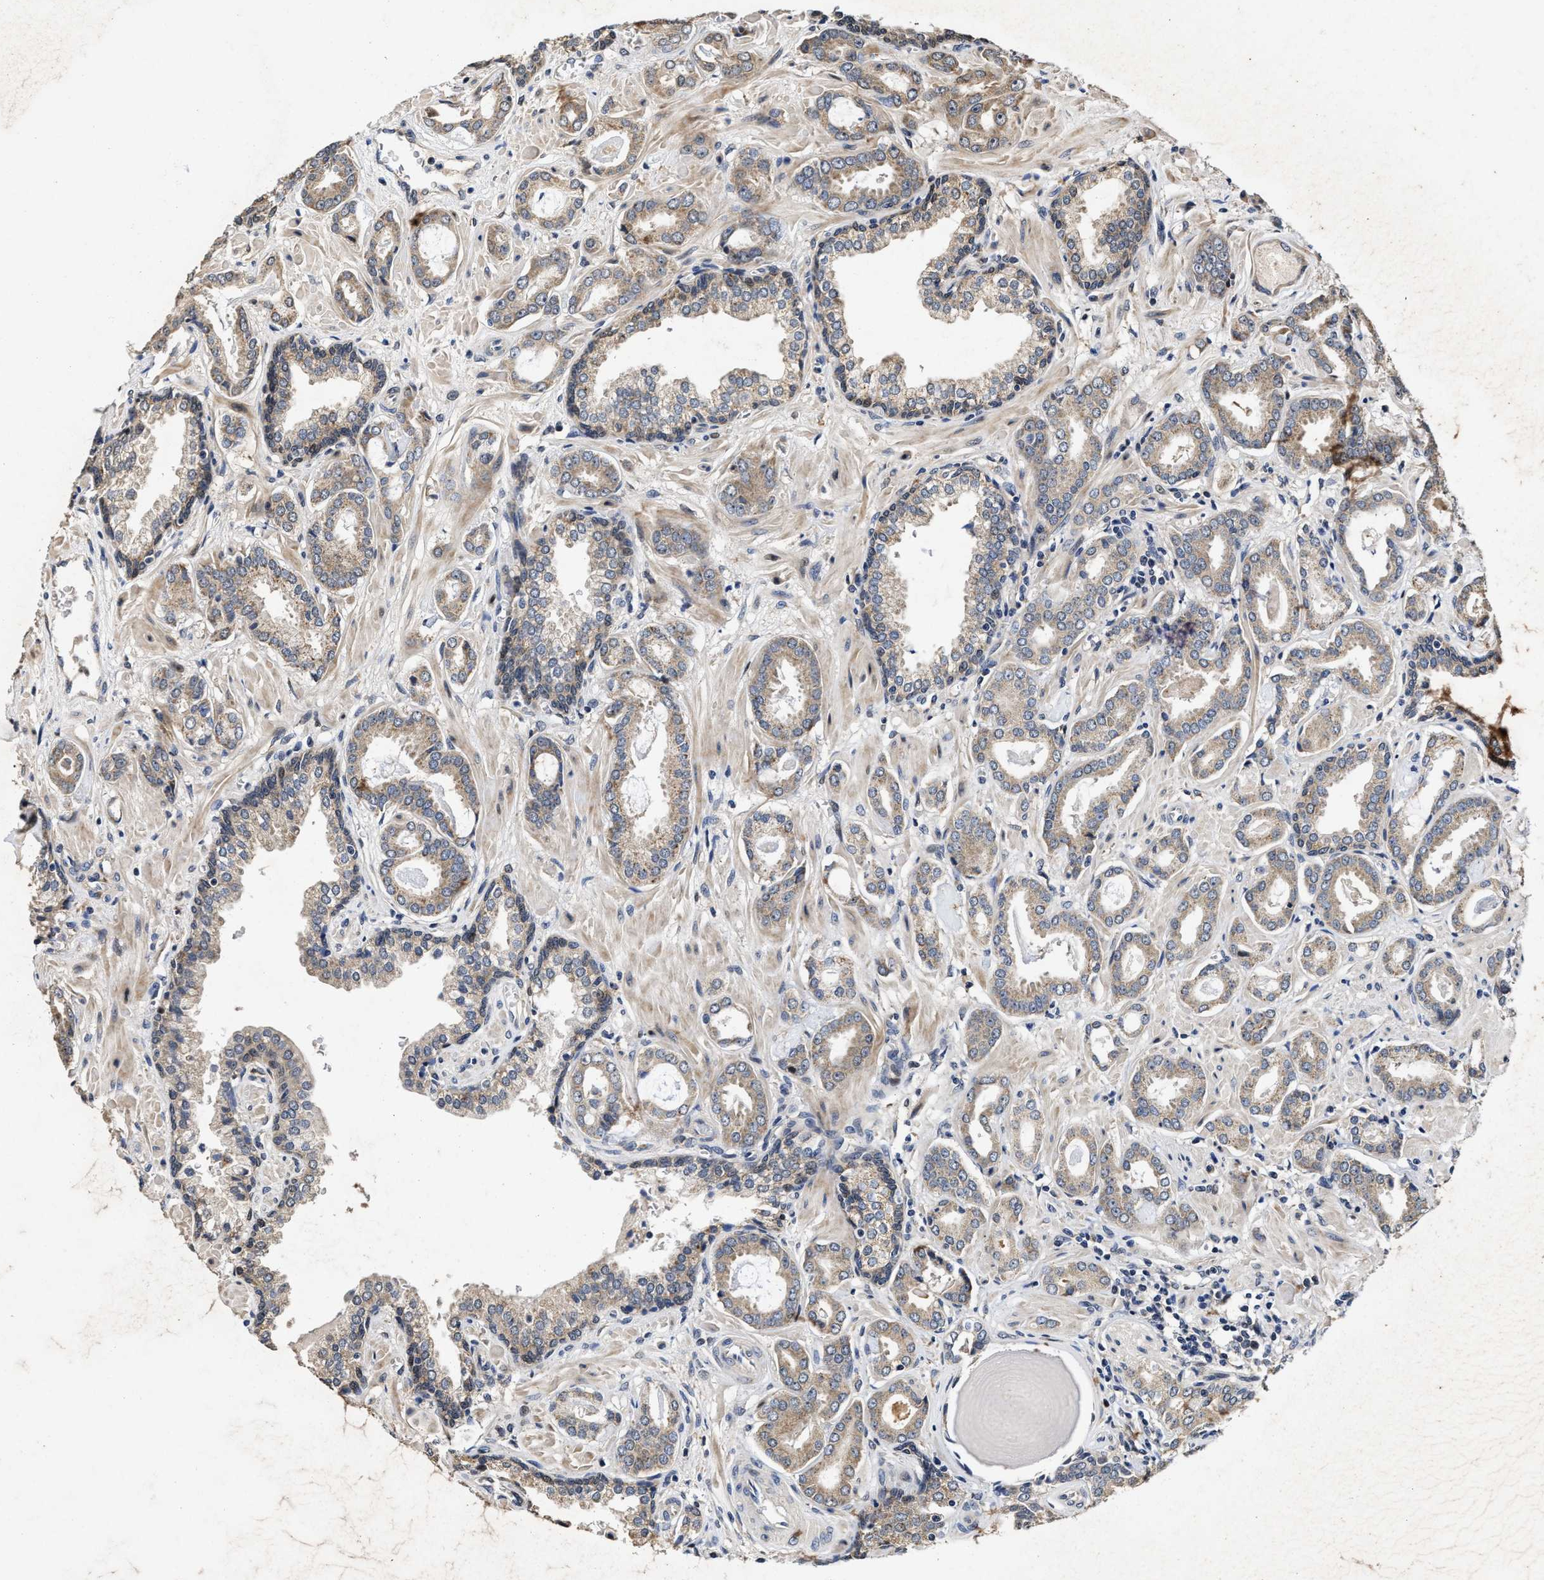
{"staining": {"intensity": "weak", "quantity": "25%-75%", "location": "cytoplasmic/membranous"}, "tissue": "prostate cancer", "cell_type": "Tumor cells", "image_type": "cancer", "snomed": [{"axis": "morphology", "description": "Adenocarcinoma, Low grade"}, {"axis": "topography", "description": "Prostate"}], "caption": "The photomicrograph demonstrates staining of prostate cancer, revealing weak cytoplasmic/membranous protein positivity (brown color) within tumor cells. (brown staining indicates protein expression, while blue staining denotes nuclei).", "gene": "SCYL2", "patient": {"sex": "male", "age": 53}}